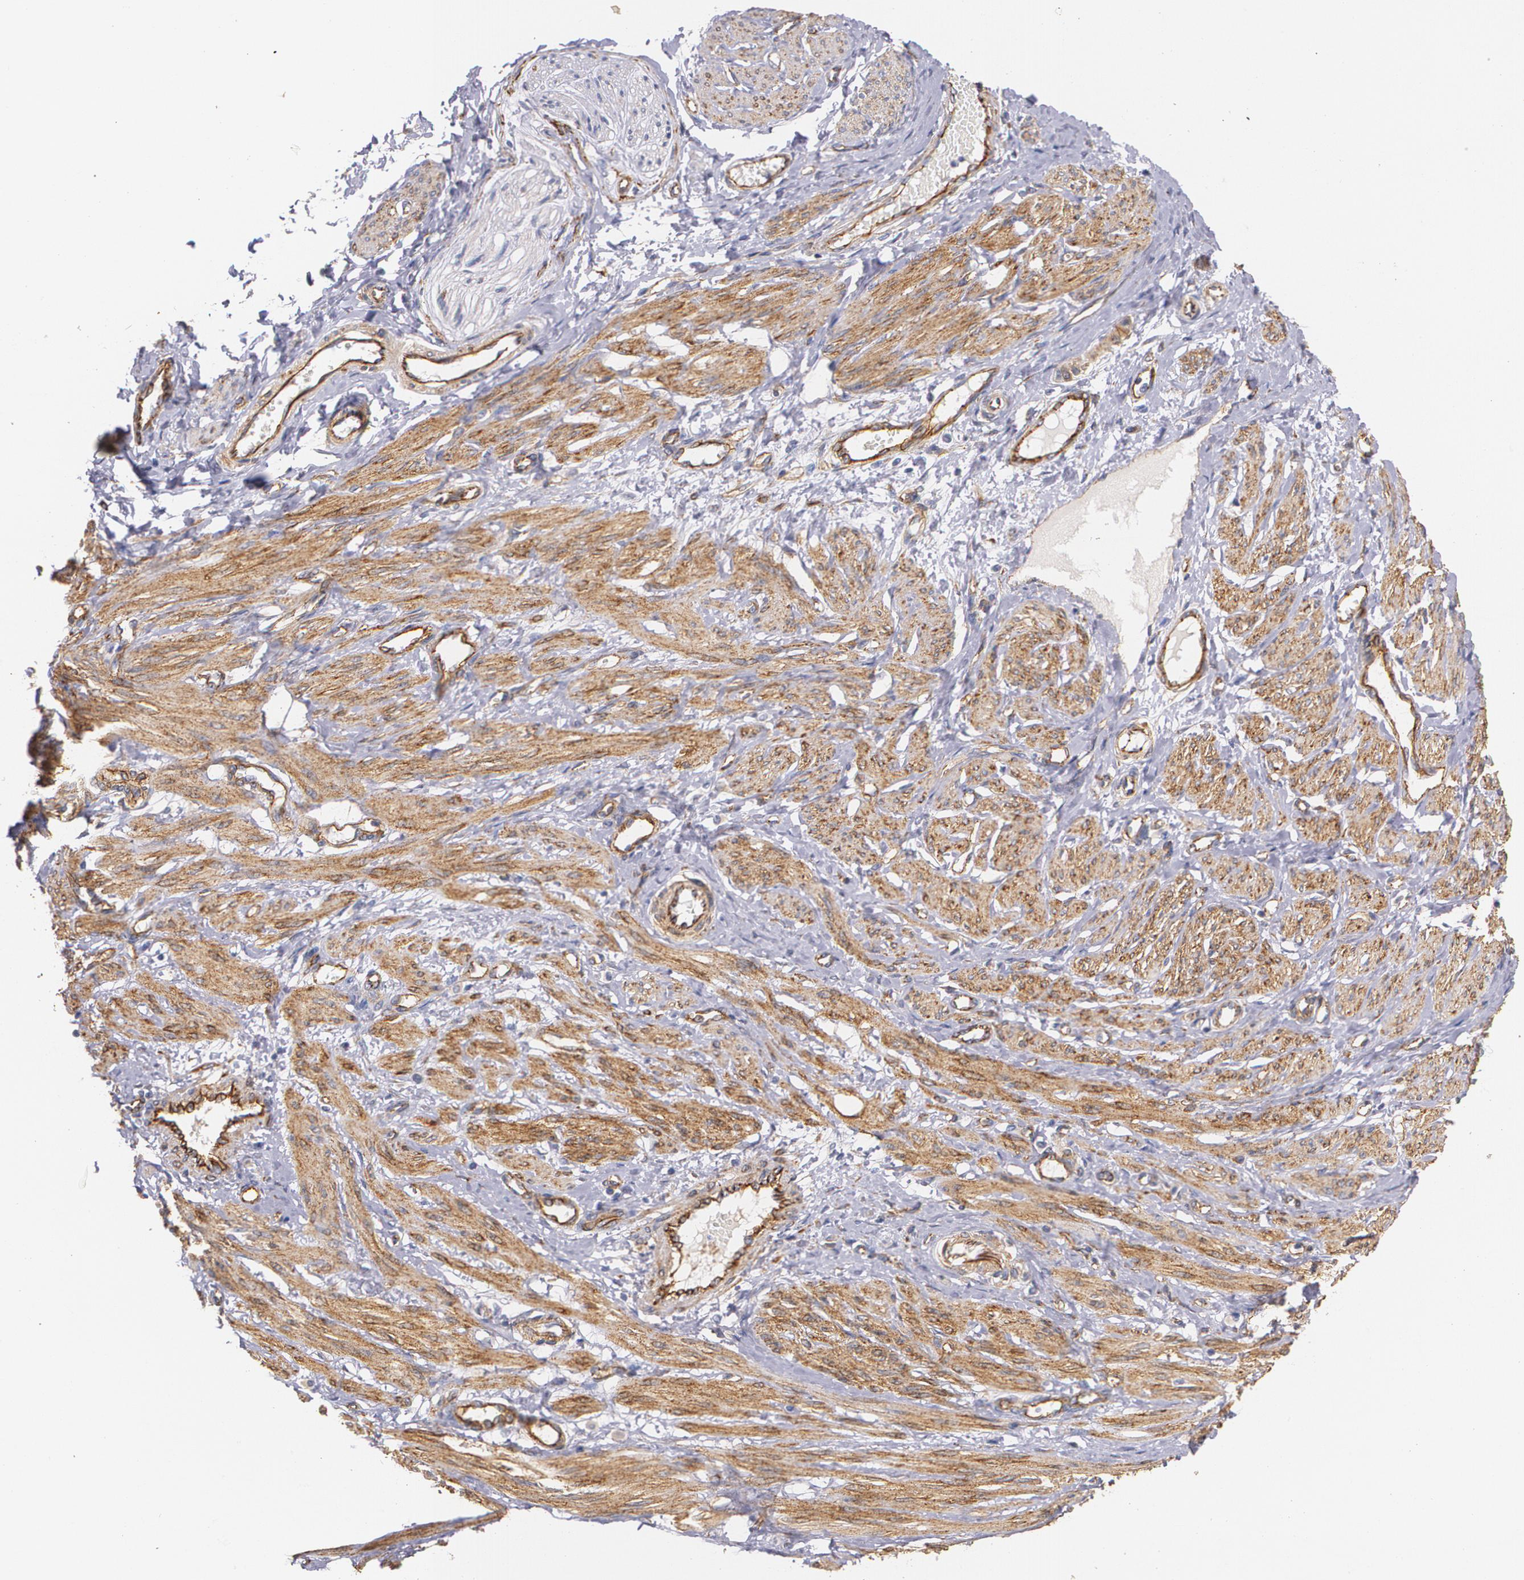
{"staining": {"intensity": "moderate", "quantity": ">75%", "location": "cytoplasmic/membranous"}, "tissue": "smooth muscle", "cell_type": "Smooth muscle cells", "image_type": "normal", "snomed": [{"axis": "morphology", "description": "Normal tissue, NOS"}, {"axis": "topography", "description": "Smooth muscle"}, {"axis": "topography", "description": "Uterus"}], "caption": "Brown immunohistochemical staining in unremarkable smooth muscle reveals moderate cytoplasmic/membranous positivity in about >75% of smooth muscle cells.", "gene": "TJP1", "patient": {"sex": "female", "age": 39}}